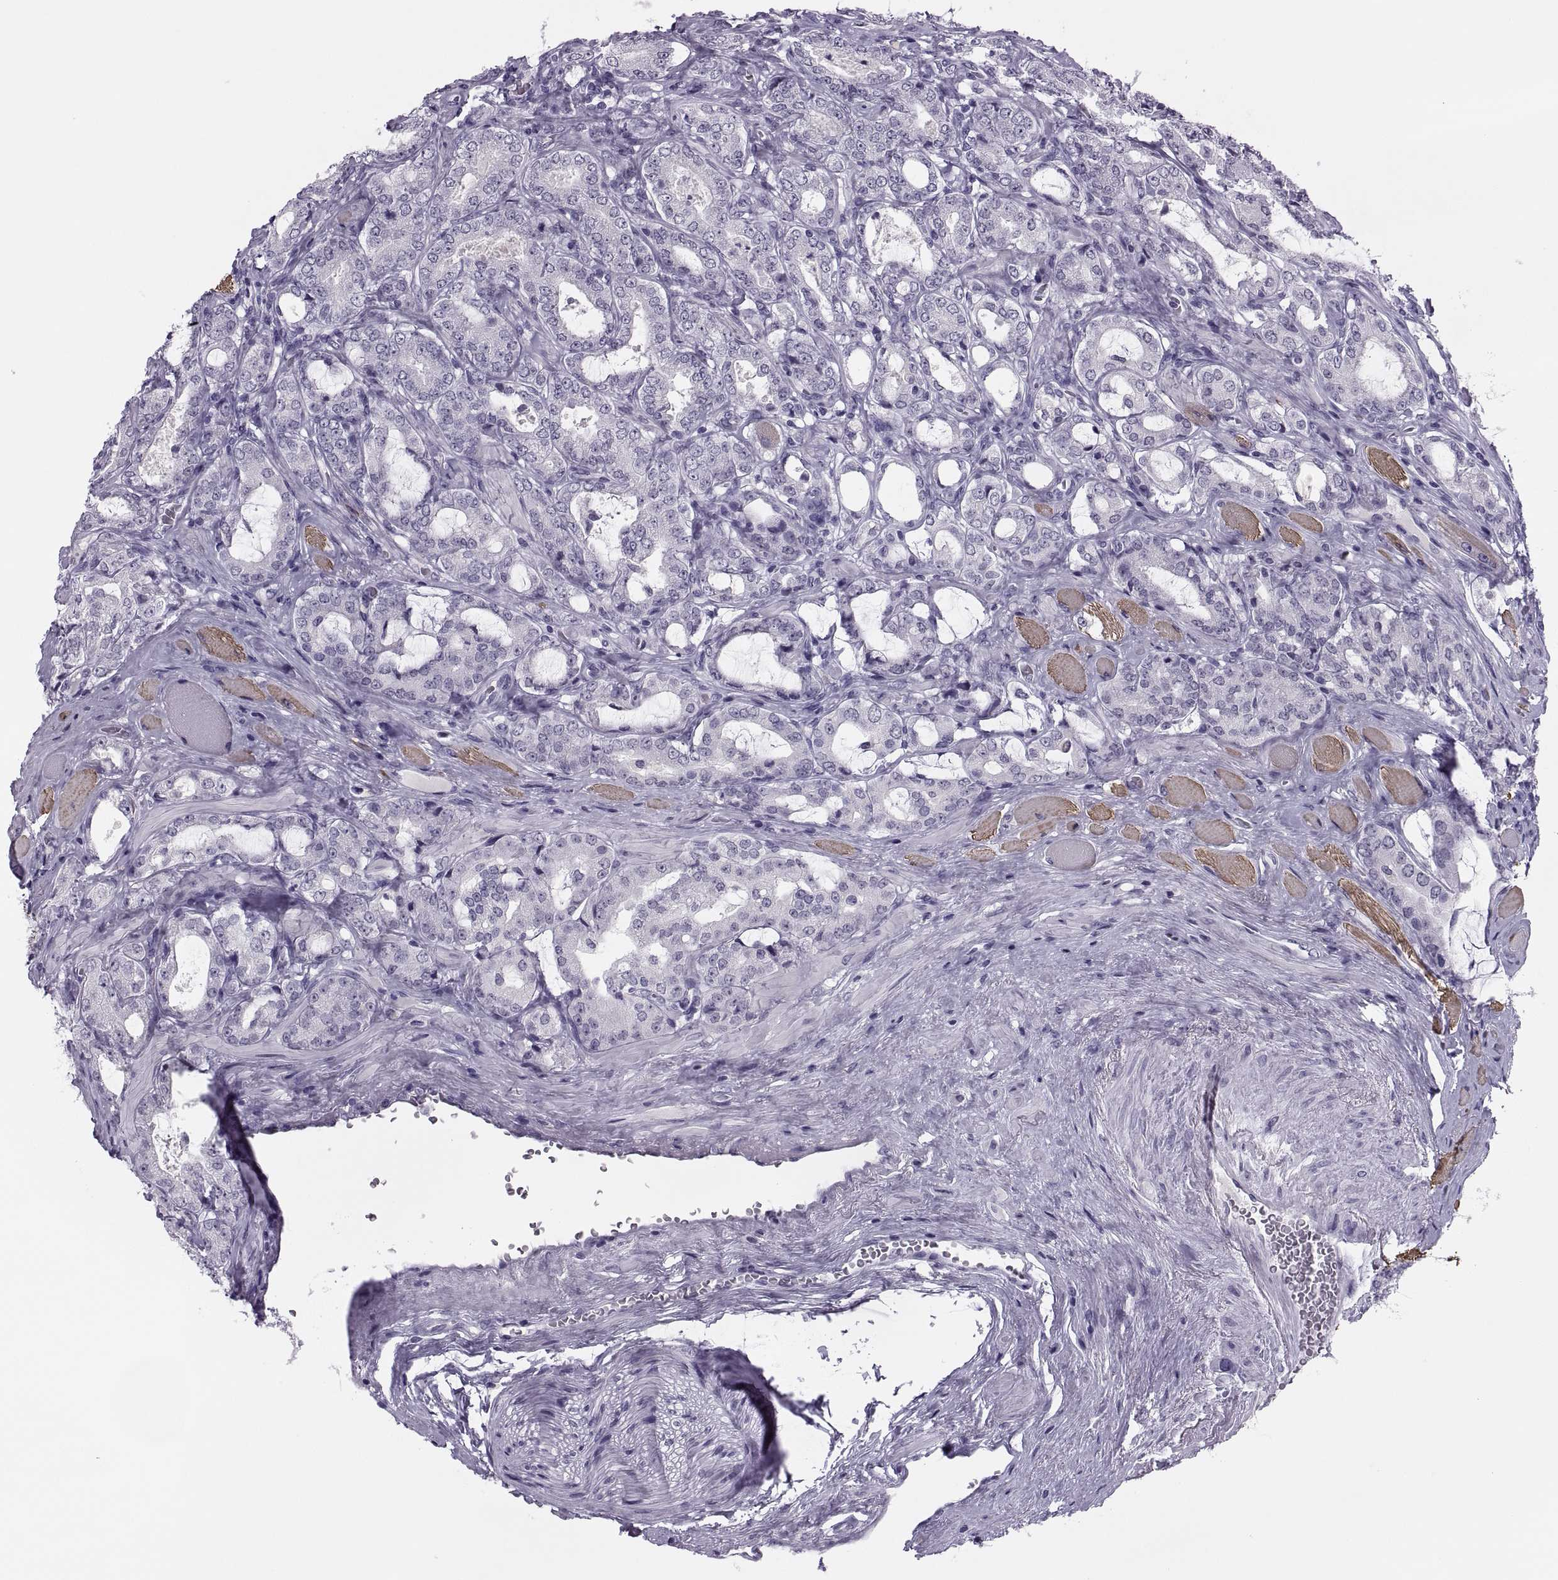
{"staining": {"intensity": "negative", "quantity": "none", "location": "none"}, "tissue": "prostate cancer", "cell_type": "Tumor cells", "image_type": "cancer", "snomed": [{"axis": "morphology", "description": "Adenocarcinoma, NOS"}, {"axis": "topography", "description": "Prostate"}], "caption": "This is an immunohistochemistry histopathology image of human prostate cancer (adenocarcinoma). There is no expression in tumor cells.", "gene": "SYNGR4", "patient": {"sex": "male", "age": 64}}